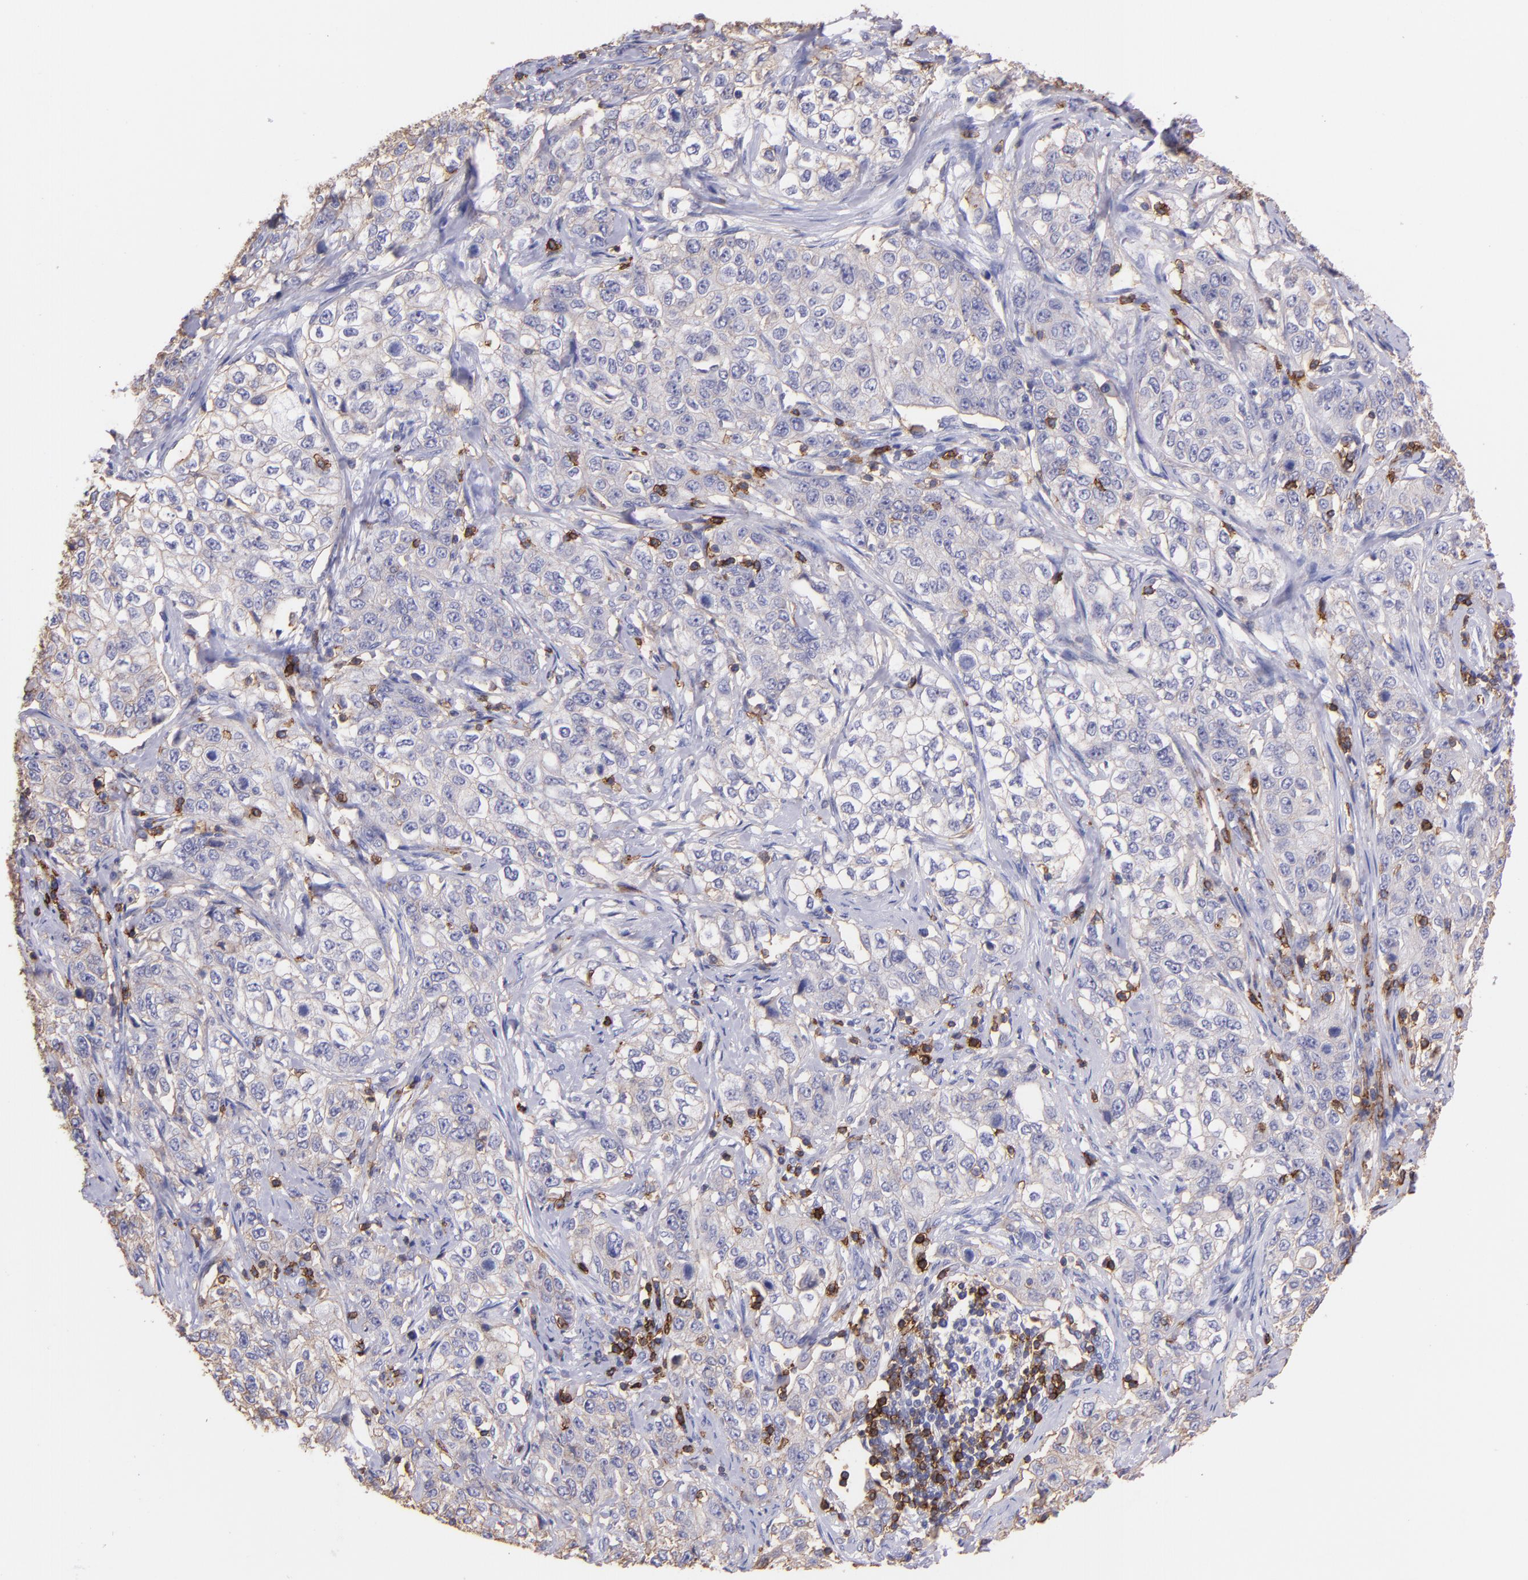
{"staining": {"intensity": "weak", "quantity": "<25%", "location": "cytoplasmic/membranous"}, "tissue": "stomach cancer", "cell_type": "Tumor cells", "image_type": "cancer", "snomed": [{"axis": "morphology", "description": "Adenocarcinoma, NOS"}, {"axis": "topography", "description": "Stomach"}], "caption": "Image shows no protein positivity in tumor cells of stomach cancer (adenocarcinoma) tissue. (Stains: DAB (3,3'-diaminobenzidine) immunohistochemistry (IHC) with hematoxylin counter stain, Microscopy: brightfield microscopy at high magnification).", "gene": "SPN", "patient": {"sex": "male", "age": 48}}